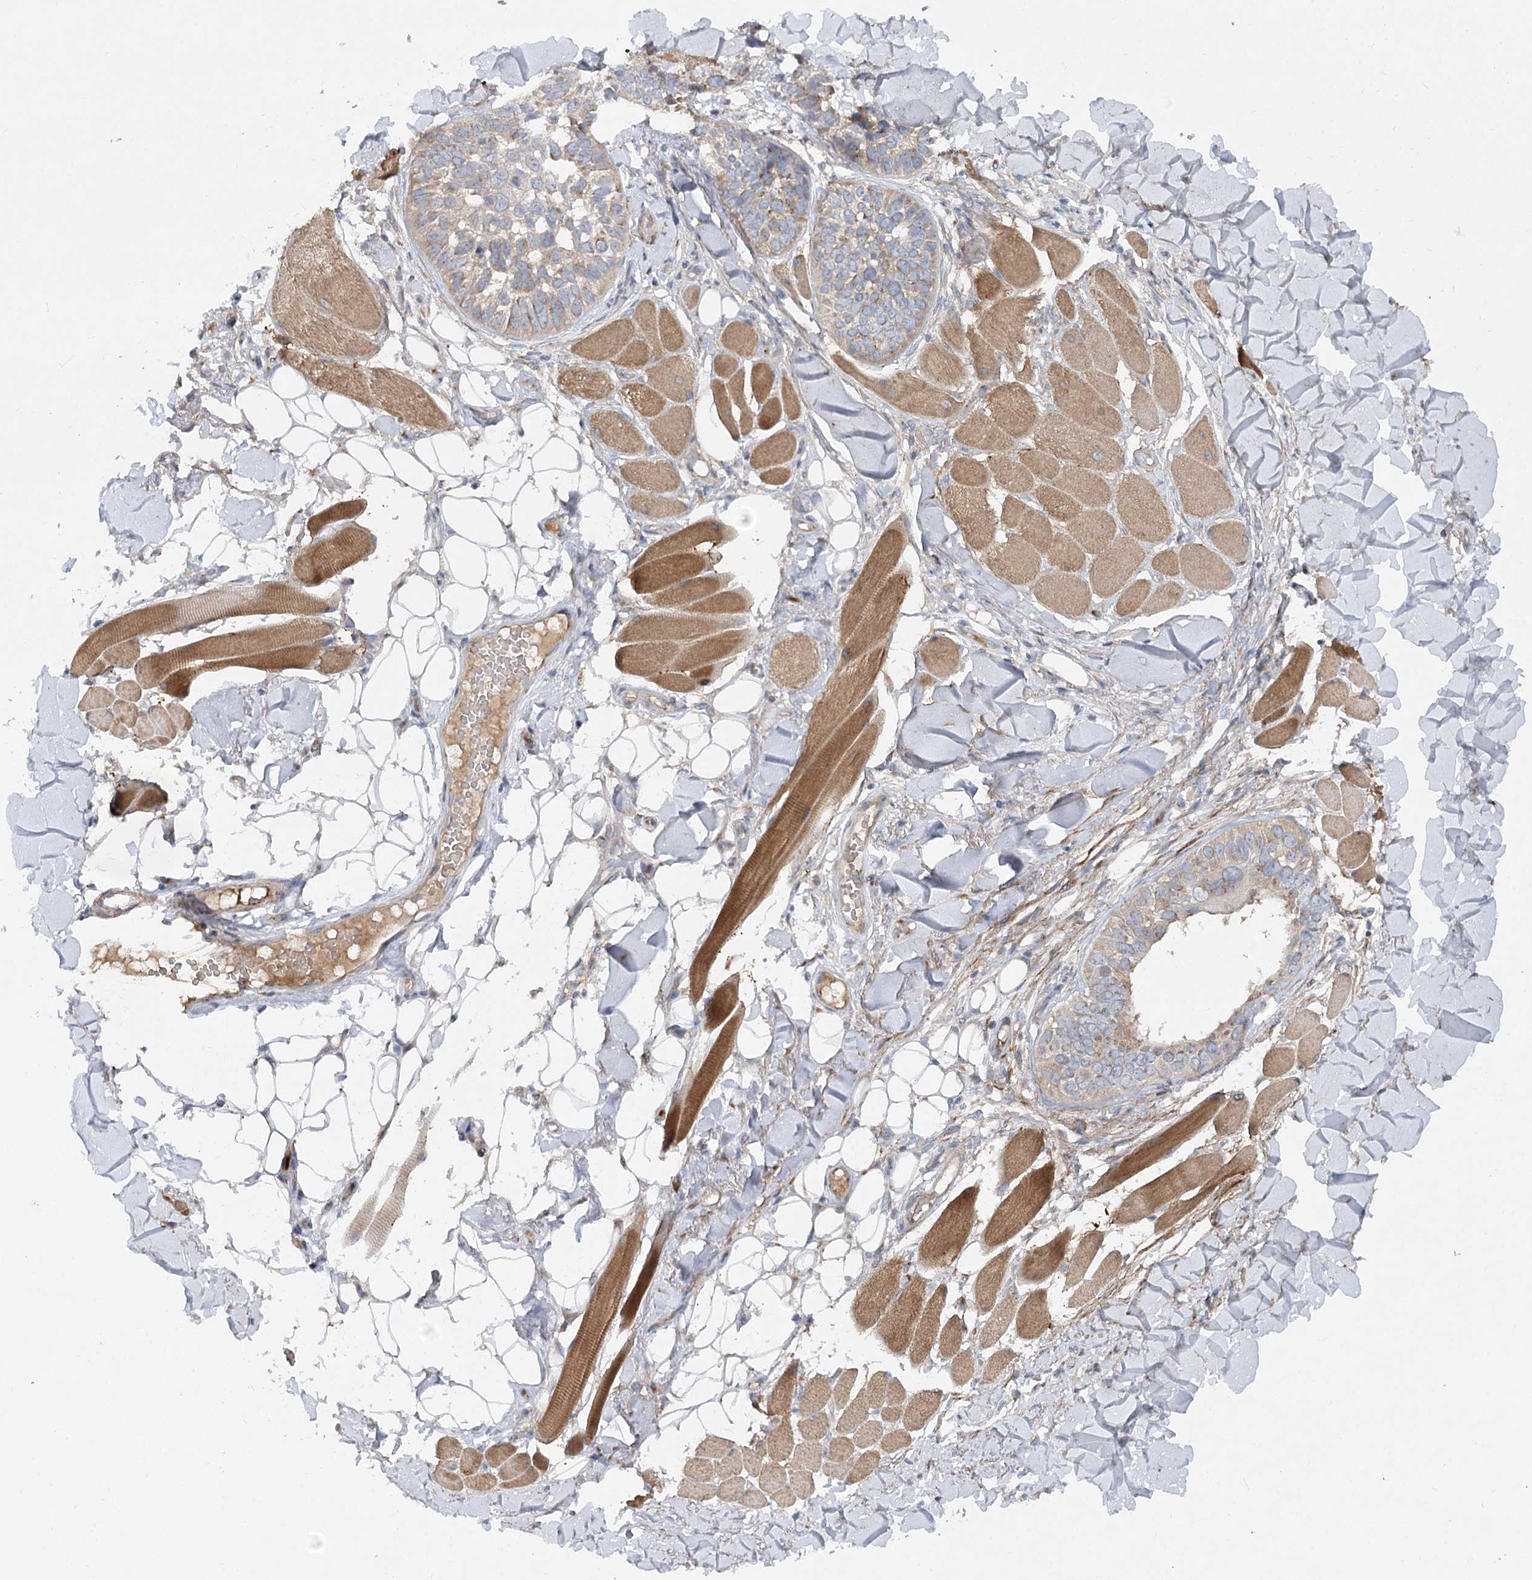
{"staining": {"intensity": "weak", "quantity": ">75%", "location": "cytoplasmic/membranous"}, "tissue": "skin cancer", "cell_type": "Tumor cells", "image_type": "cancer", "snomed": [{"axis": "morphology", "description": "Basal cell carcinoma"}, {"axis": "topography", "description": "Skin"}], "caption": "Protein expression analysis of skin cancer (basal cell carcinoma) demonstrates weak cytoplasmic/membranous staining in about >75% of tumor cells.", "gene": "FGF19", "patient": {"sex": "male", "age": 62}}